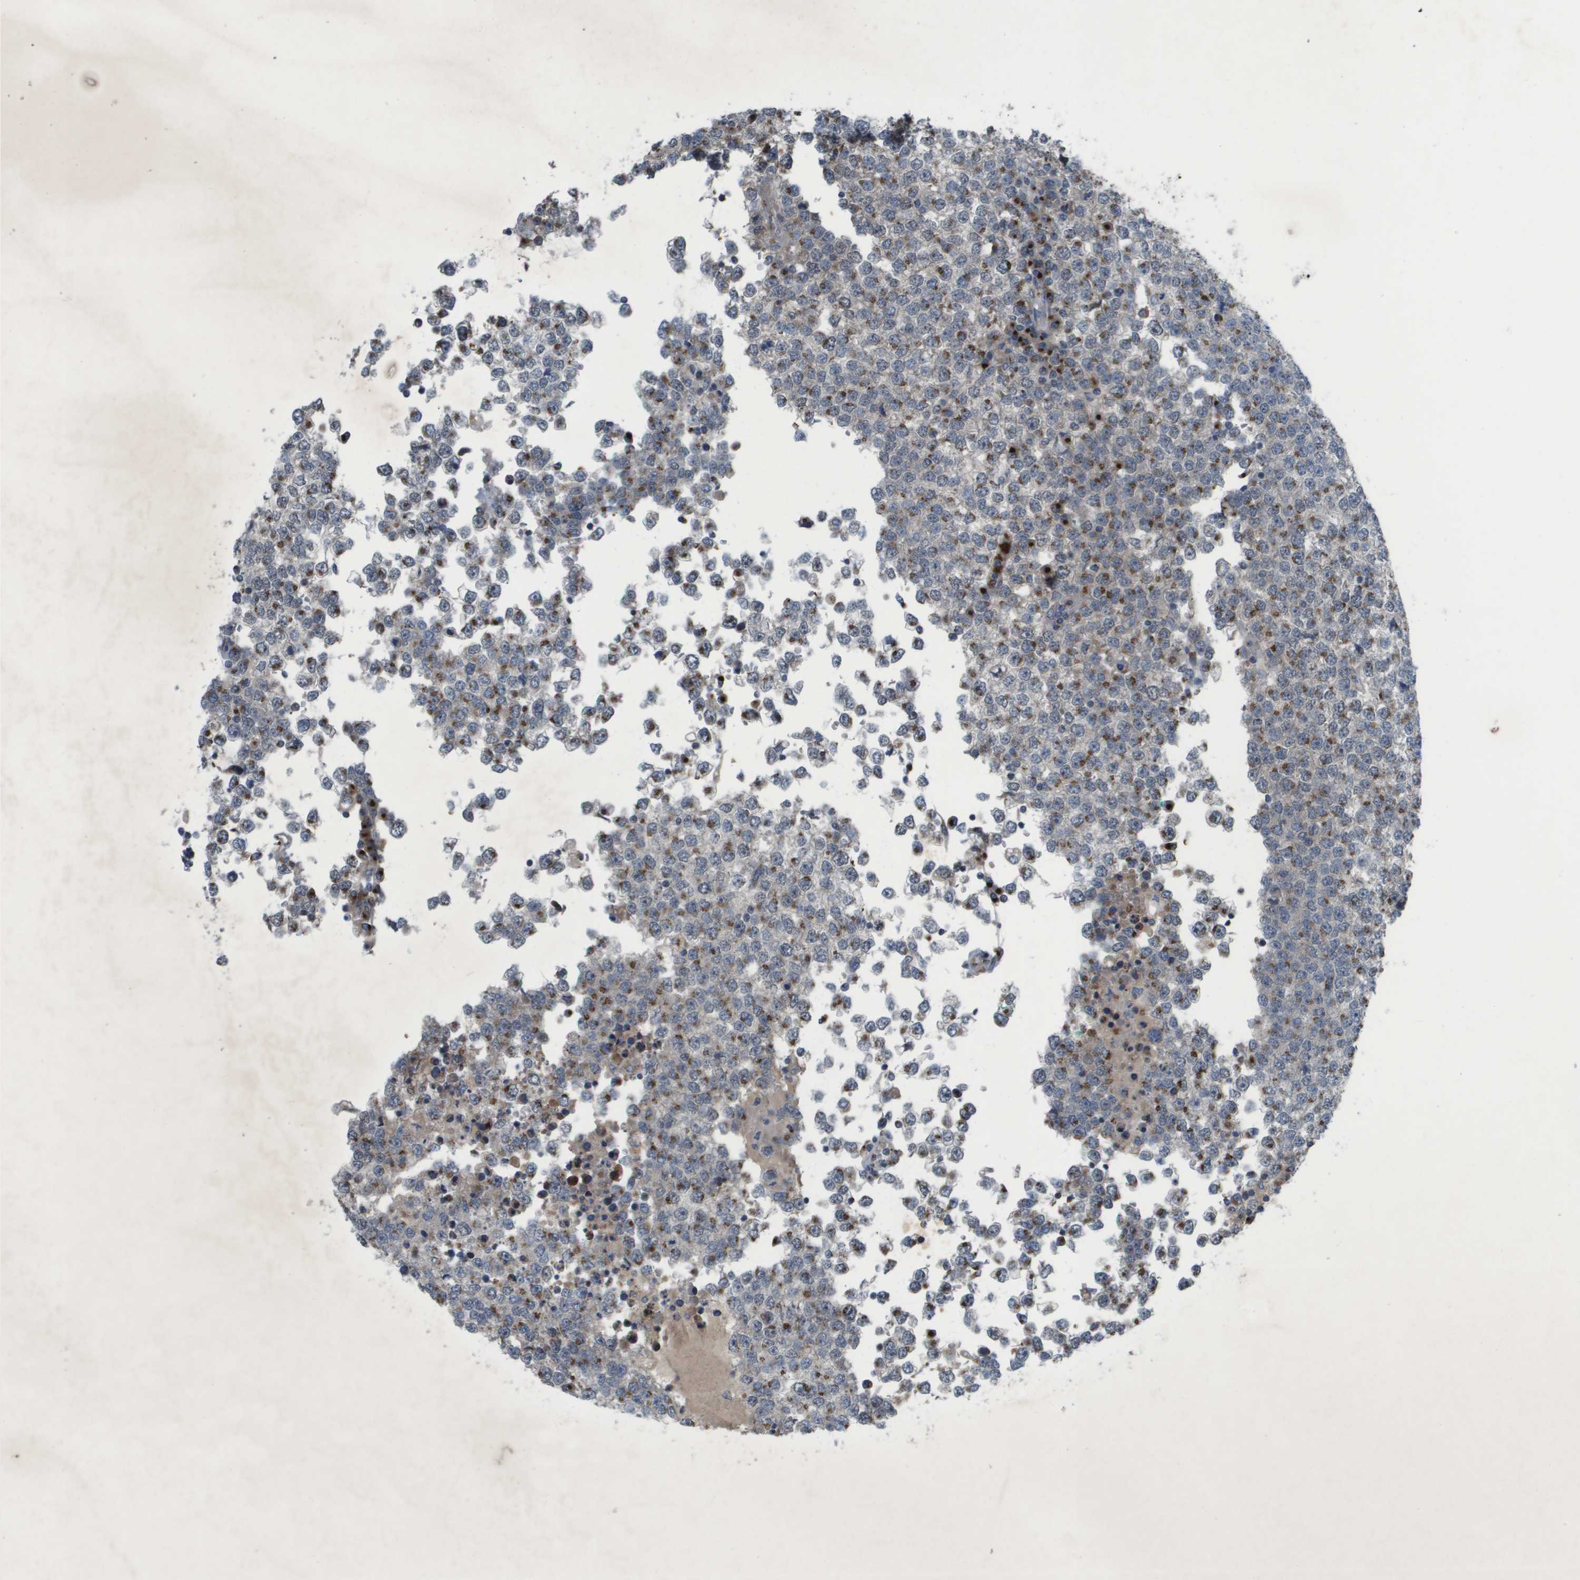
{"staining": {"intensity": "moderate", "quantity": "25%-75%", "location": "cytoplasmic/membranous"}, "tissue": "testis cancer", "cell_type": "Tumor cells", "image_type": "cancer", "snomed": [{"axis": "morphology", "description": "Seminoma, NOS"}, {"axis": "topography", "description": "Testis"}], "caption": "Human testis cancer (seminoma) stained with a brown dye demonstrates moderate cytoplasmic/membranous positive expression in approximately 25%-75% of tumor cells.", "gene": "QSOX2", "patient": {"sex": "male", "age": 65}}